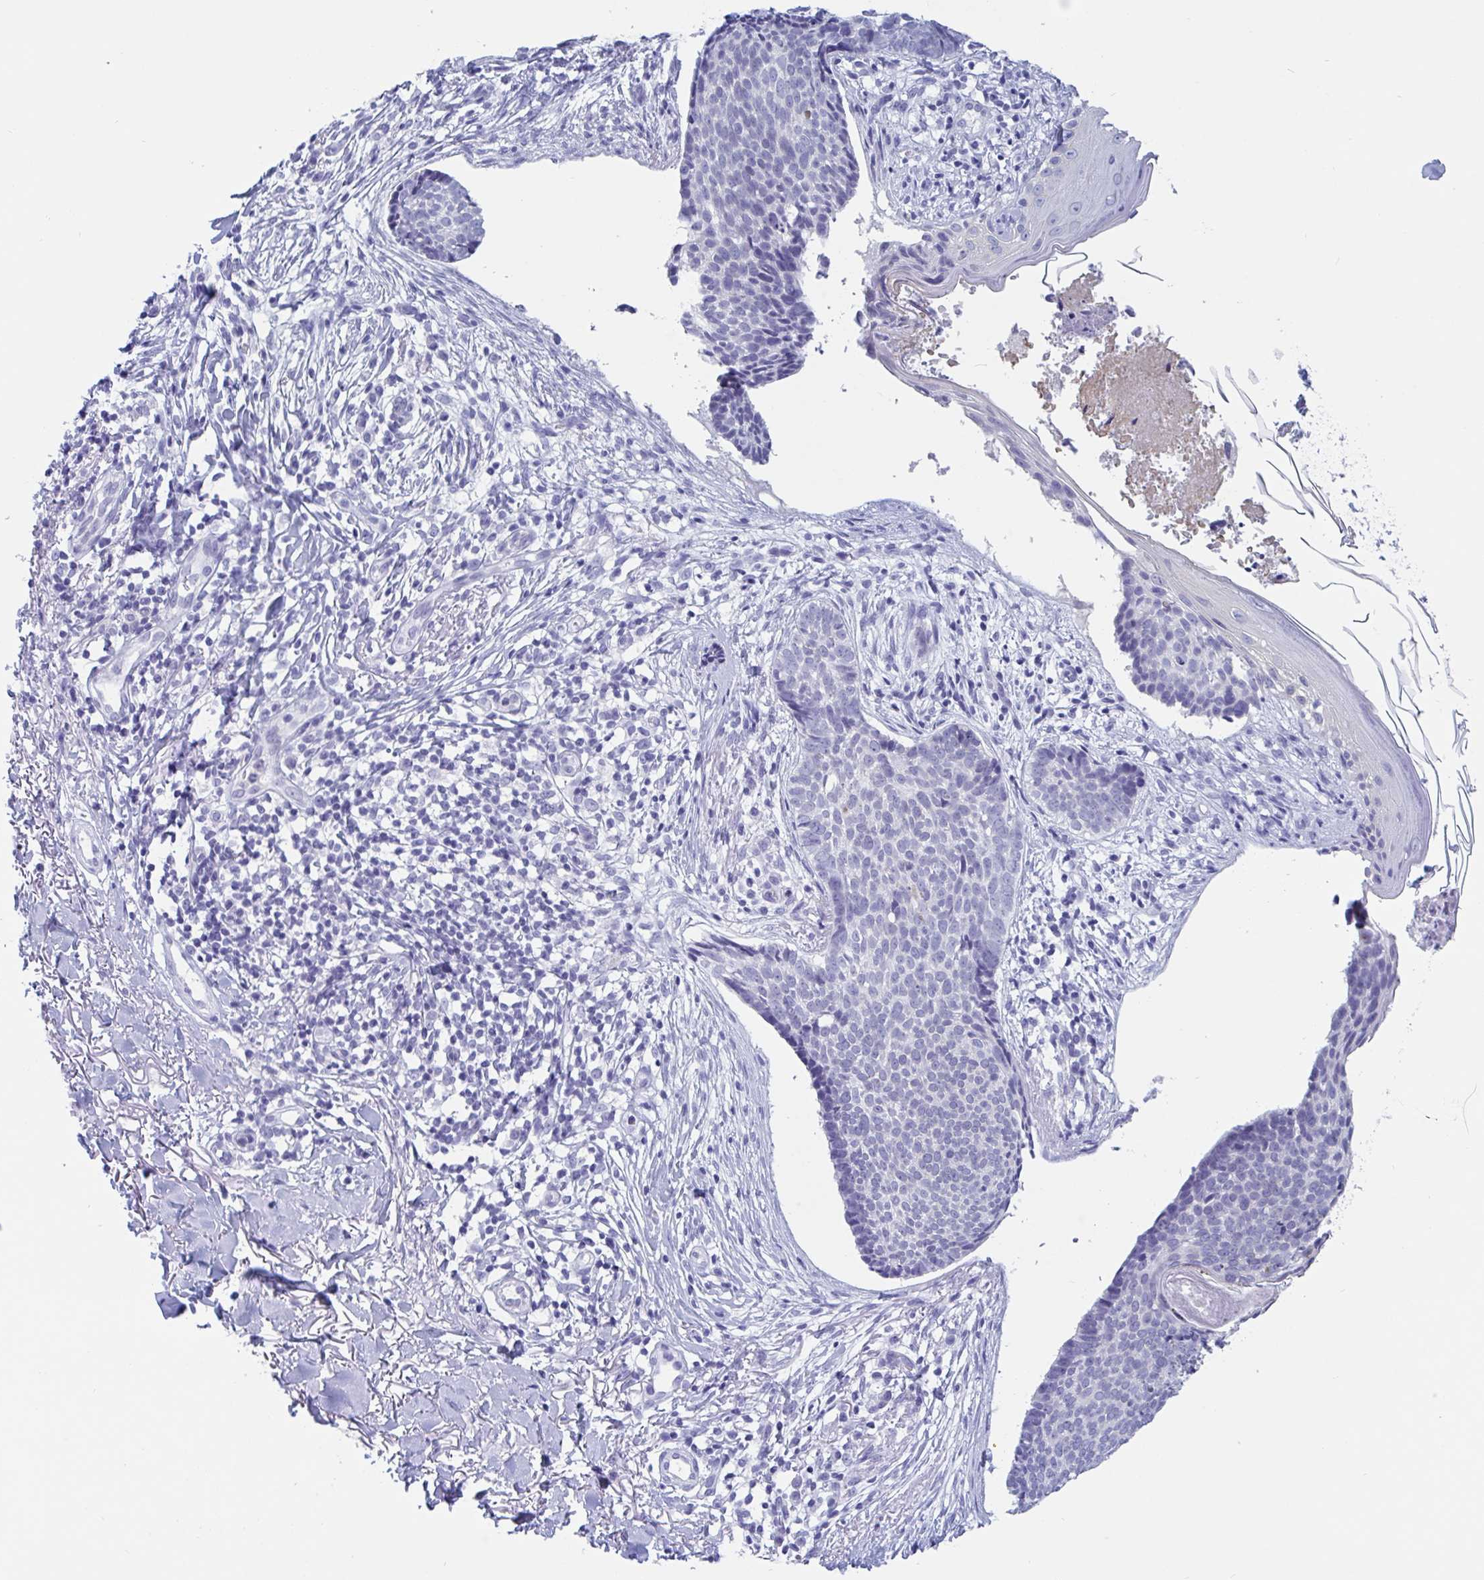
{"staining": {"intensity": "negative", "quantity": "none", "location": "none"}, "tissue": "skin cancer", "cell_type": "Tumor cells", "image_type": "cancer", "snomed": [{"axis": "morphology", "description": "Basal cell carcinoma"}, {"axis": "topography", "description": "Skin"}, {"axis": "topography", "description": "Skin of back"}], "caption": "Protein analysis of skin cancer demonstrates no significant positivity in tumor cells. Brightfield microscopy of immunohistochemistry (IHC) stained with DAB (brown) and hematoxylin (blue), captured at high magnification.", "gene": "CDX4", "patient": {"sex": "male", "age": 81}}